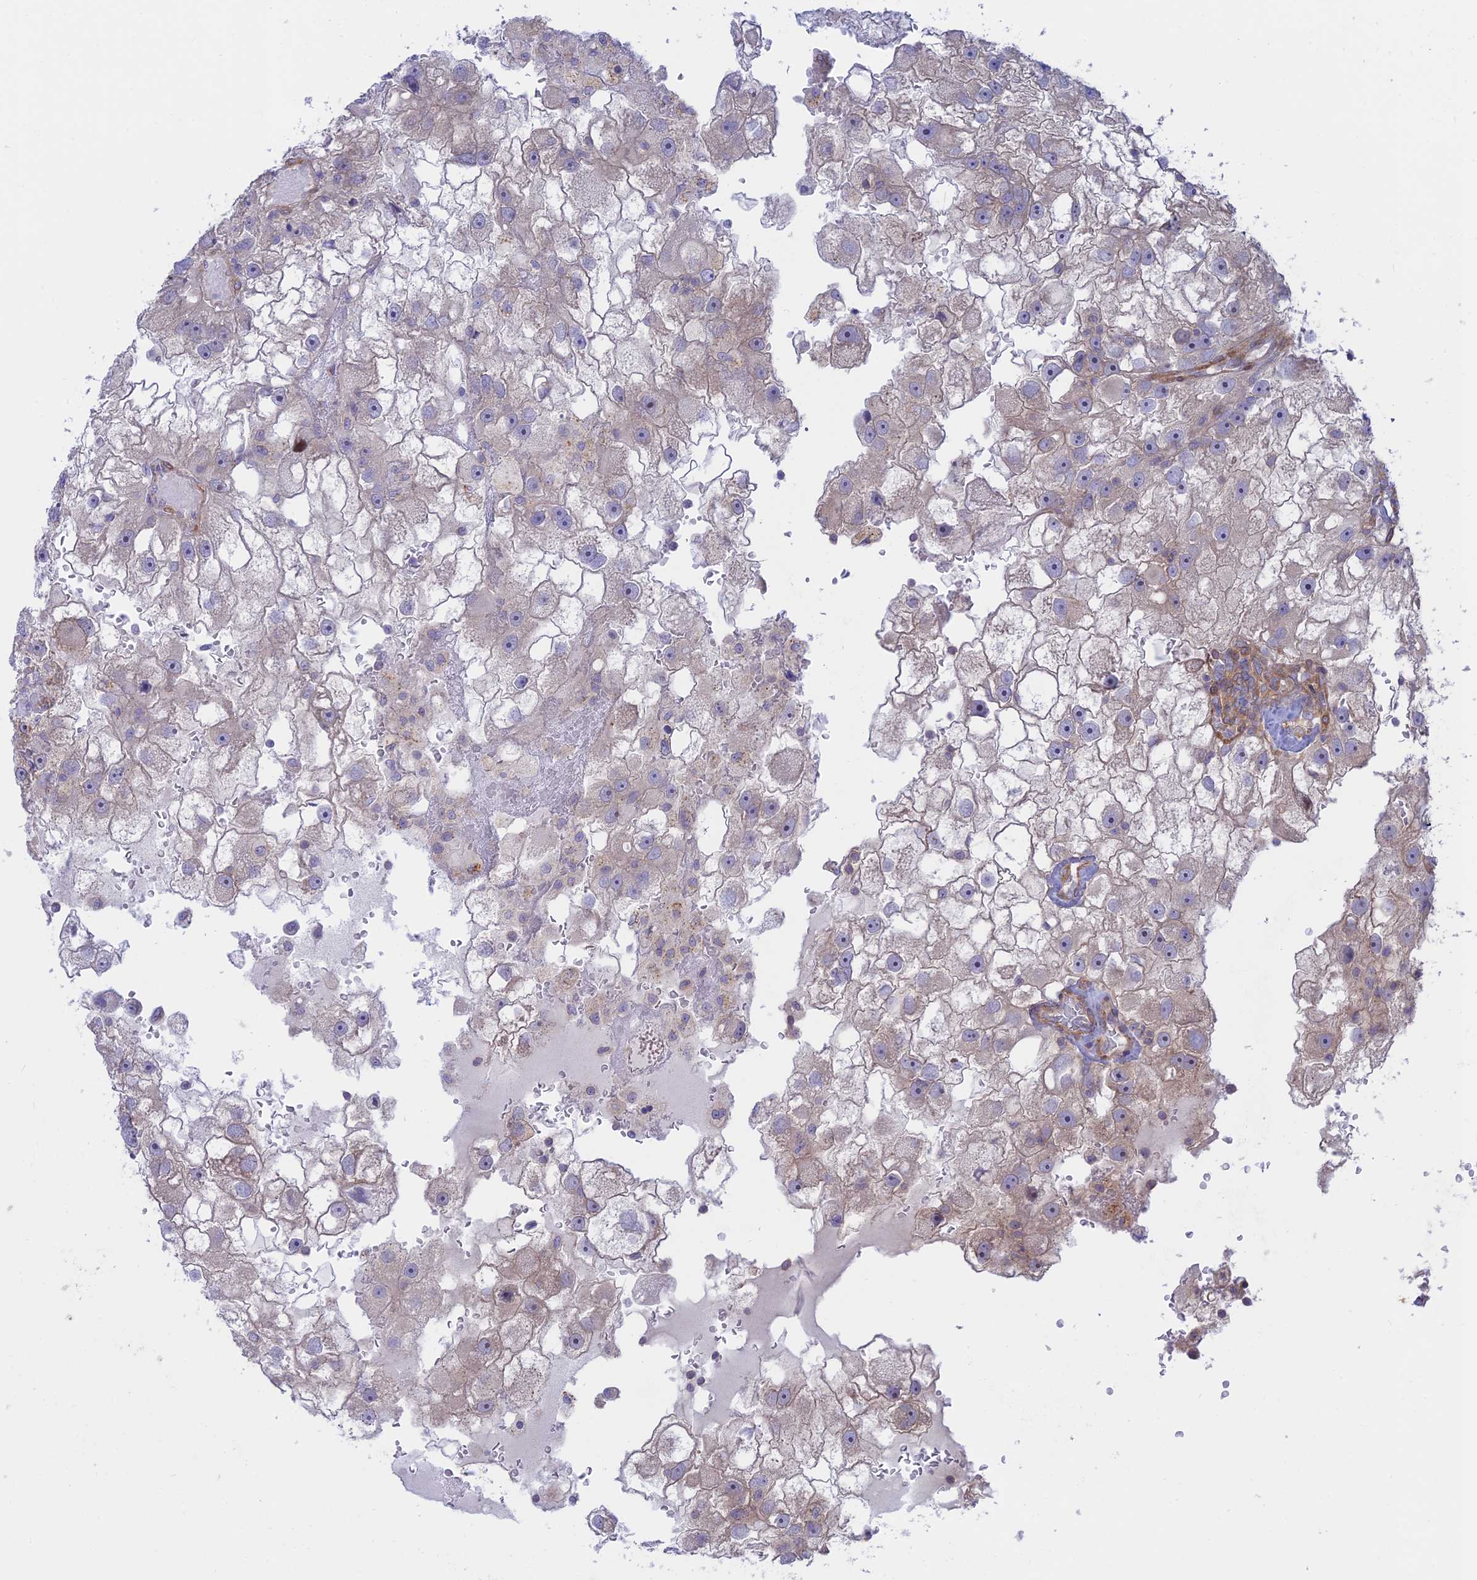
{"staining": {"intensity": "weak", "quantity": "<25%", "location": "cytoplasmic/membranous"}, "tissue": "renal cancer", "cell_type": "Tumor cells", "image_type": "cancer", "snomed": [{"axis": "morphology", "description": "Adenocarcinoma, NOS"}, {"axis": "topography", "description": "Kidney"}], "caption": "This is an immunohistochemistry image of renal cancer (adenocarcinoma). There is no expression in tumor cells.", "gene": "KCNAB1", "patient": {"sex": "male", "age": 63}}